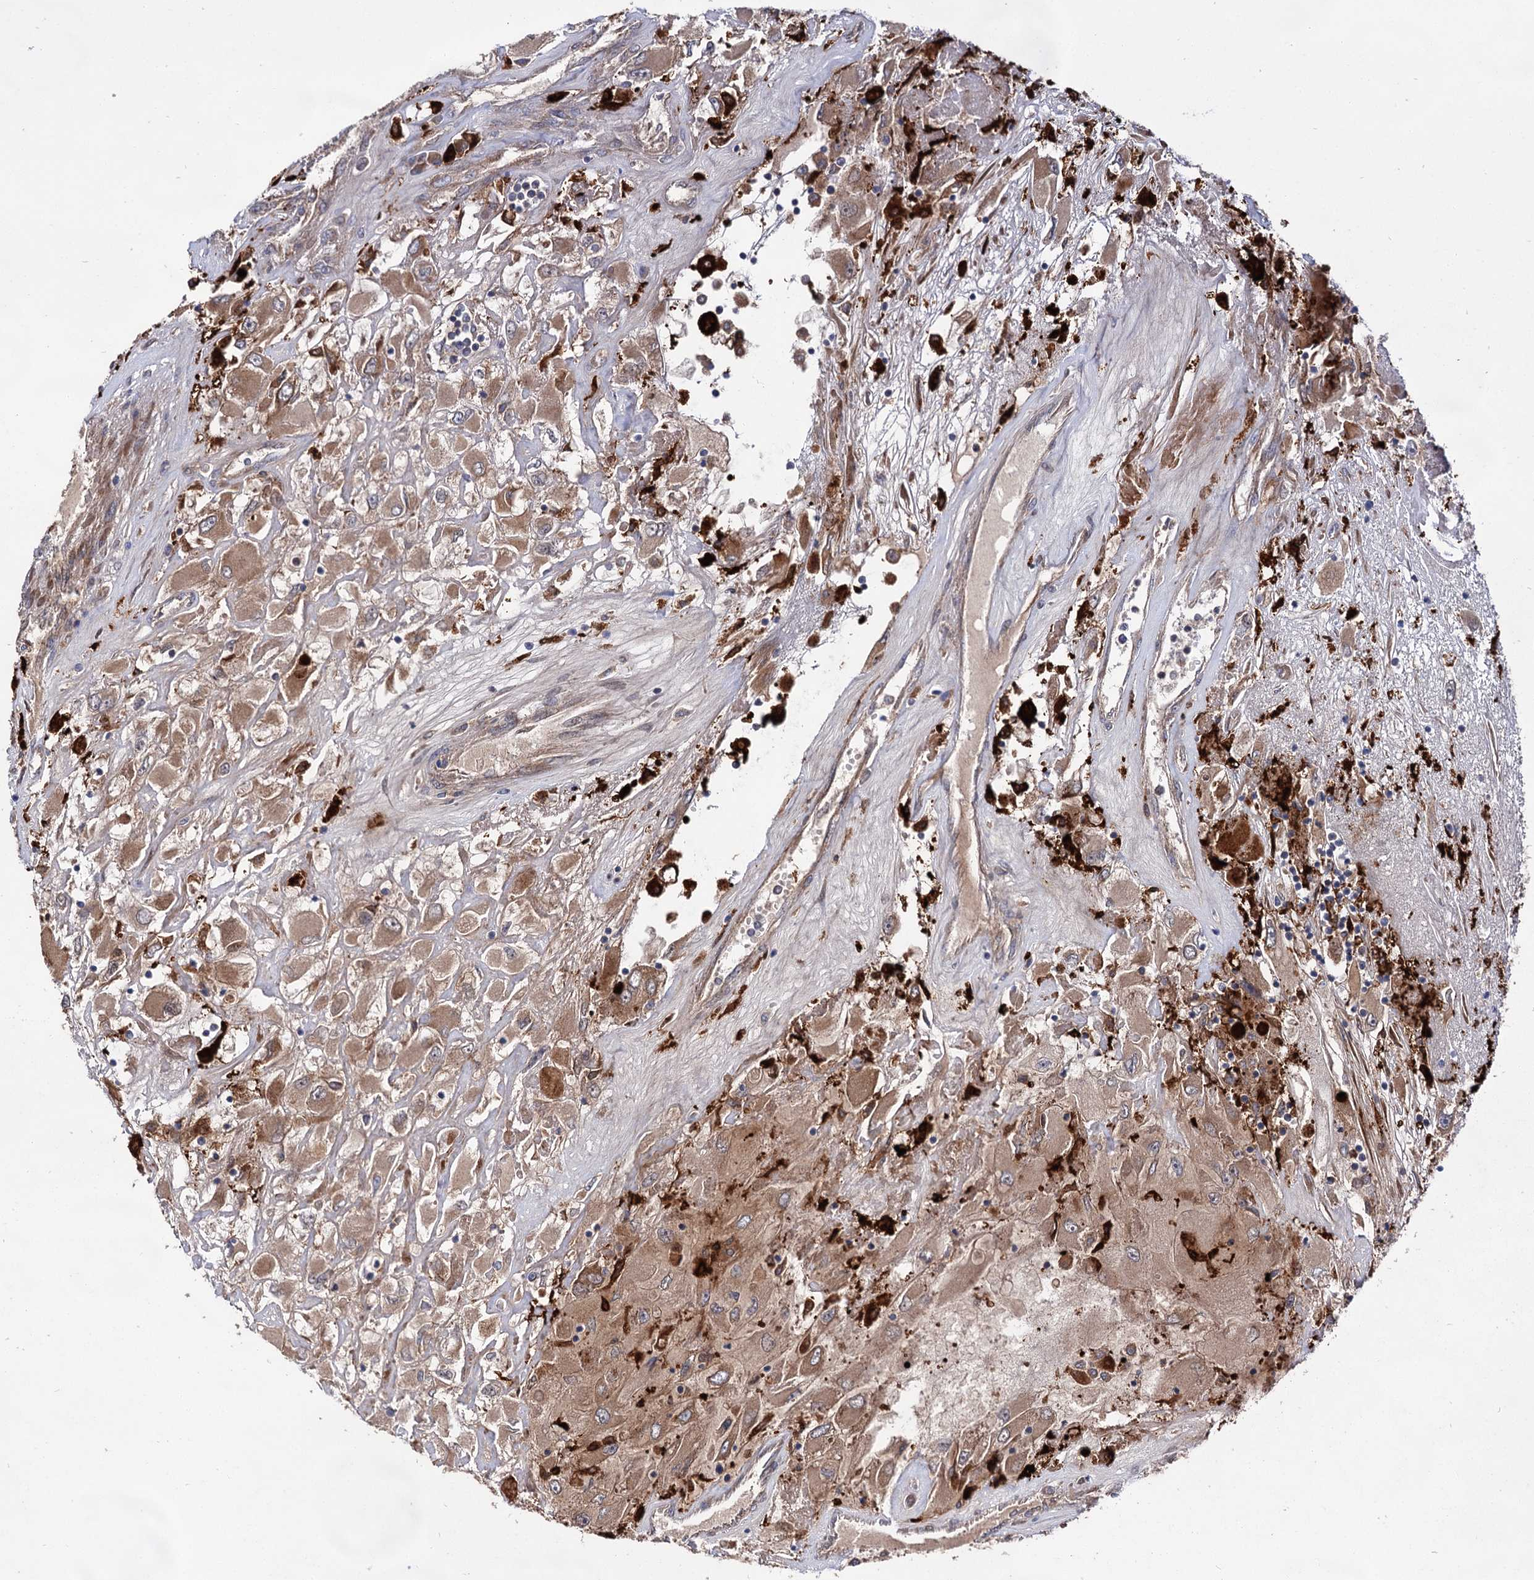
{"staining": {"intensity": "moderate", "quantity": ">75%", "location": "cytoplasmic/membranous"}, "tissue": "renal cancer", "cell_type": "Tumor cells", "image_type": "cancer", "snomed": [{"axis": "morphology", "description": "Adenocarcinoma, NOS"}, {"axis": "topography", "description": "Kidney"}], "caption": "Immunohistochemical staining of renal cancer shows medium levels of moderate cytoplasmic/membranous protein positivity in about >75% of tumor cells.", "gene": "NAA25", "patient": {"sex": "female", "age": 52}}